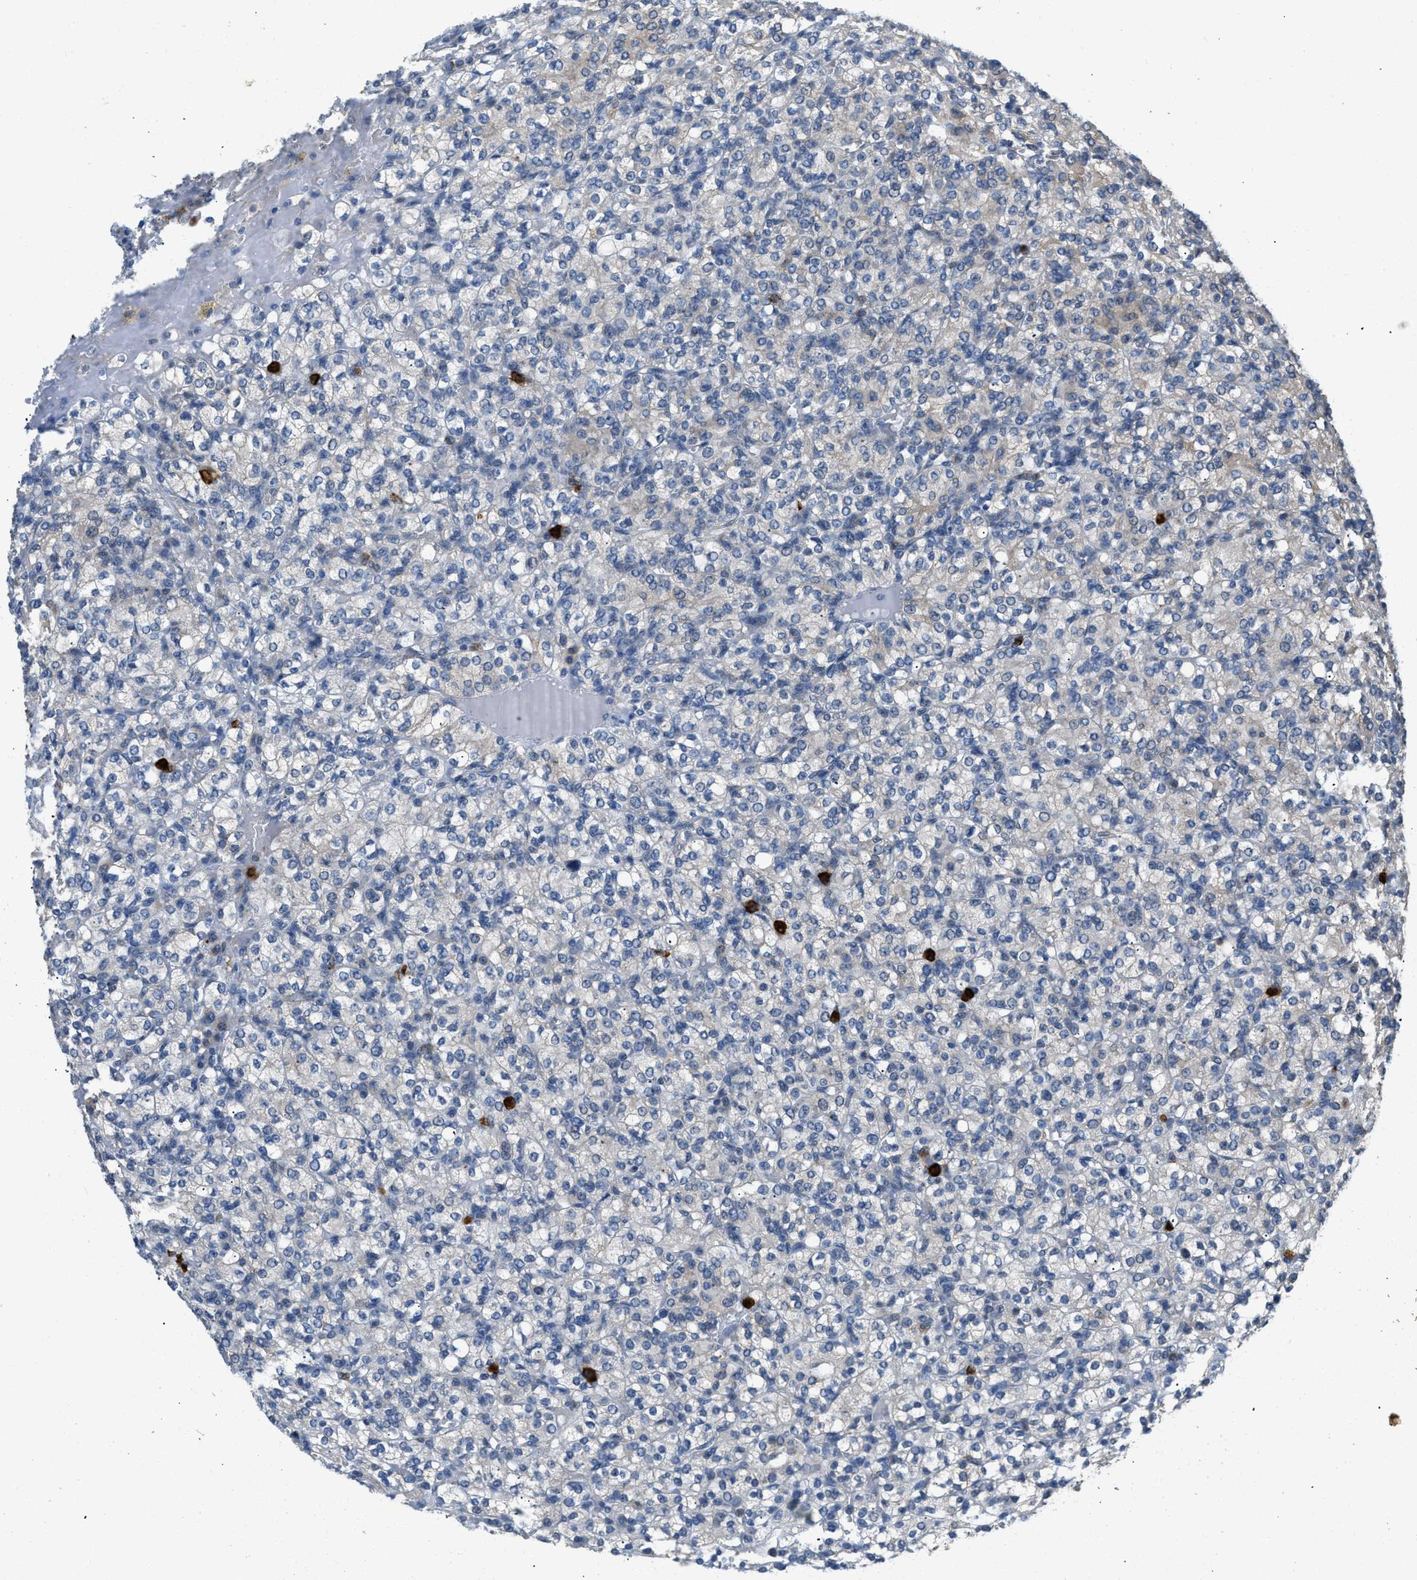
{"staining": {"intensity": "negative", "quantity": "none", "location": "none"}, "tissue": "renal cancer", "cell_type": "Tumor cells", "image_type": "cancer", "snomed": [{"axis": "morphology", "description": "Adenocarcinoma, NOS"}, {"axis": "topography", "description": "Kidney"}], "caption": "Immunohistochemistry (IHC) photomicrograph of human adenocarcinoma (renal) stained for a protein (brown), which displays no staining in tumor cells.", "gene": "TOMM34", "patient": {"sex": "male", "age": 77}}